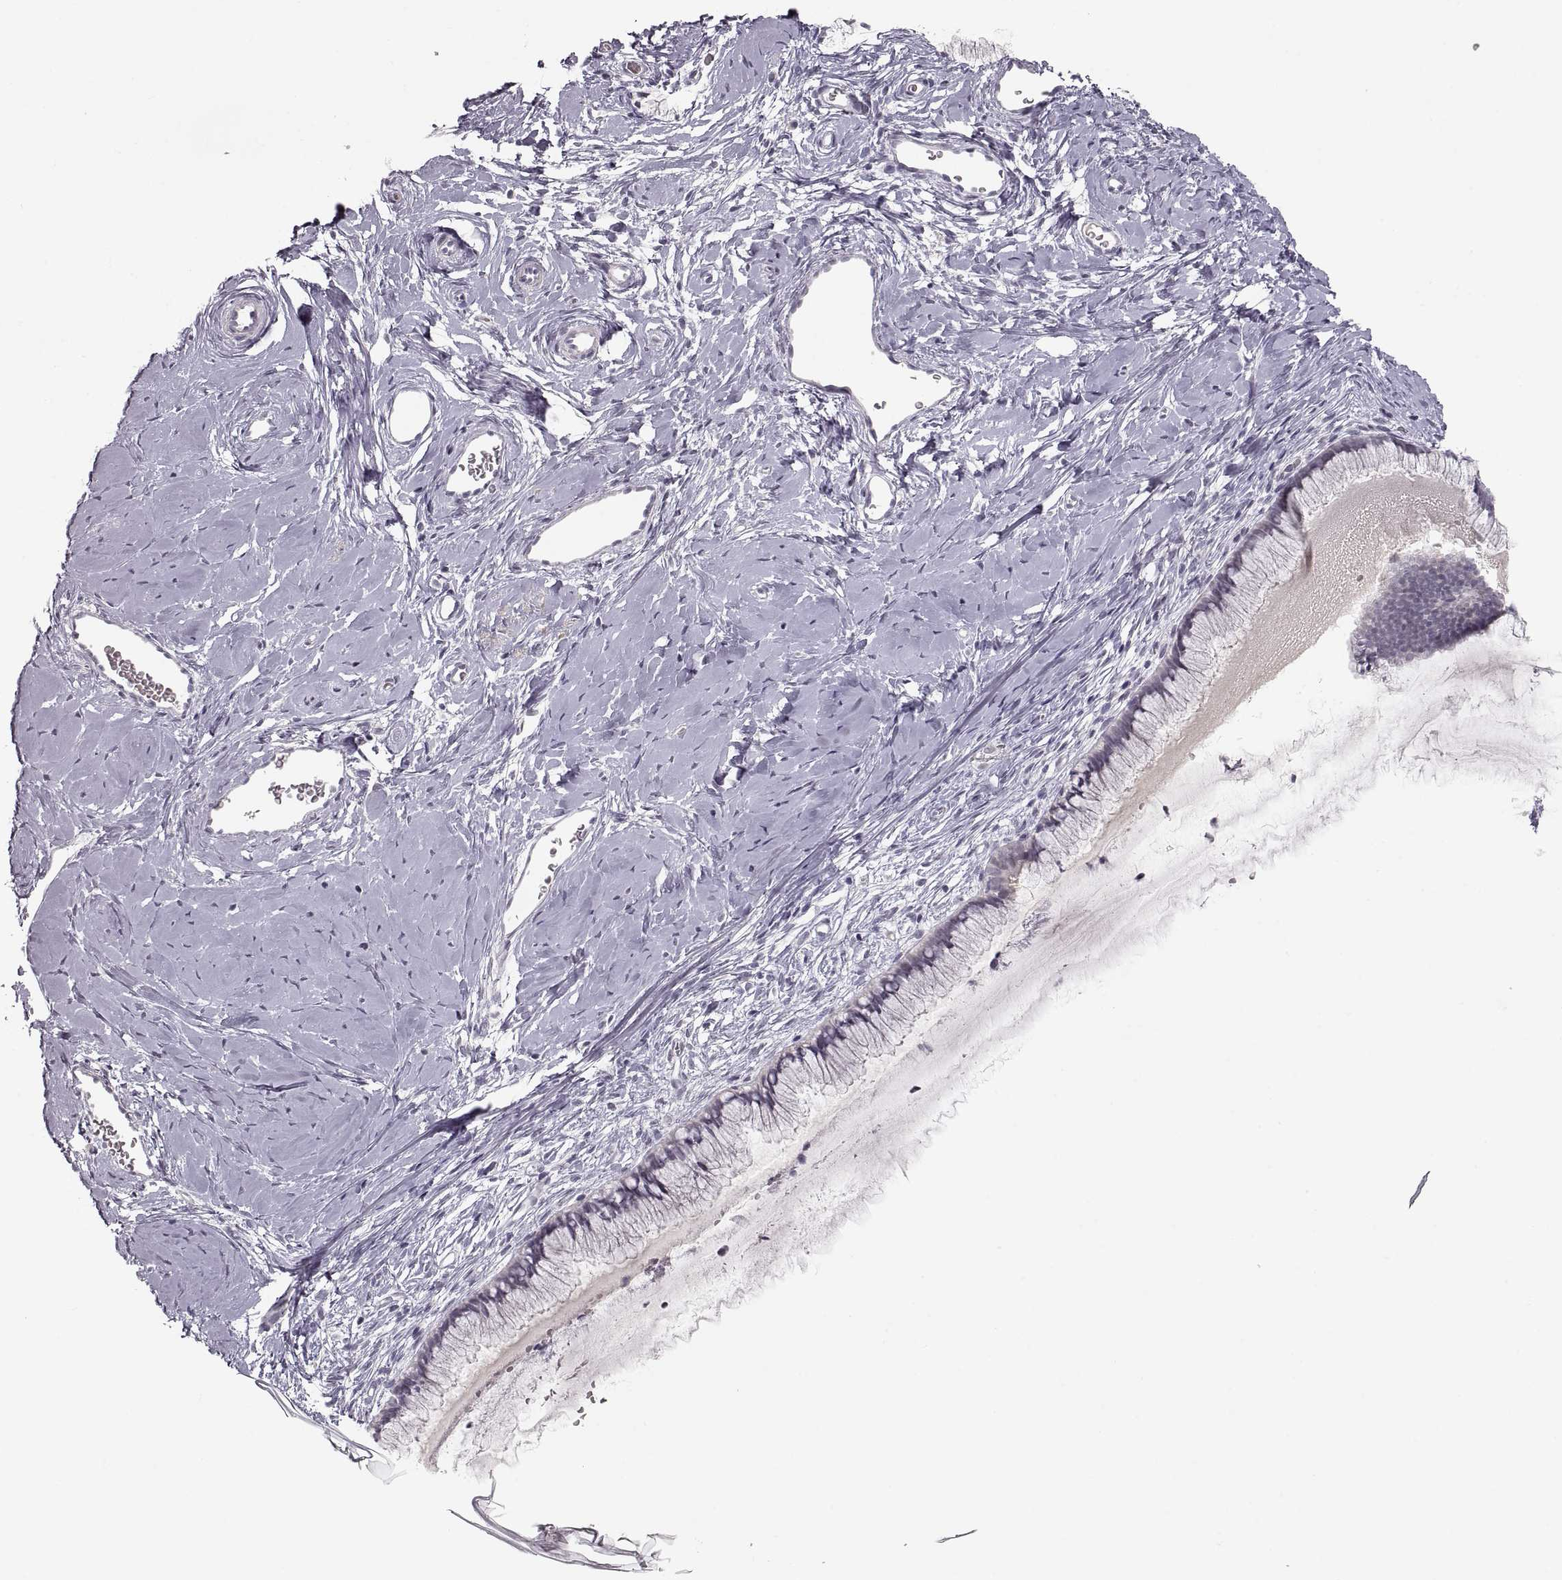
{"staining": {"intensity": "negative", "quantity": "none", "location": "none"}, "tissue": "cervix", "cell_type": "Glandular cells", "image_type": "normal", "snomed": [{"axis": "morphology", "description": "Normal tissue, NOS"}, {"axis": "topography", "description": "Cervix"}], "caption": "Immunohistochemistry photomicrograph of unremarkable cervix: cervix stained with DAB (3,3'-diaminobenzidine) demonstrates no significant protein positivity in glandular cells.", "gene": "PCSK2", "patient": {"sex": "female", "age": 40}}